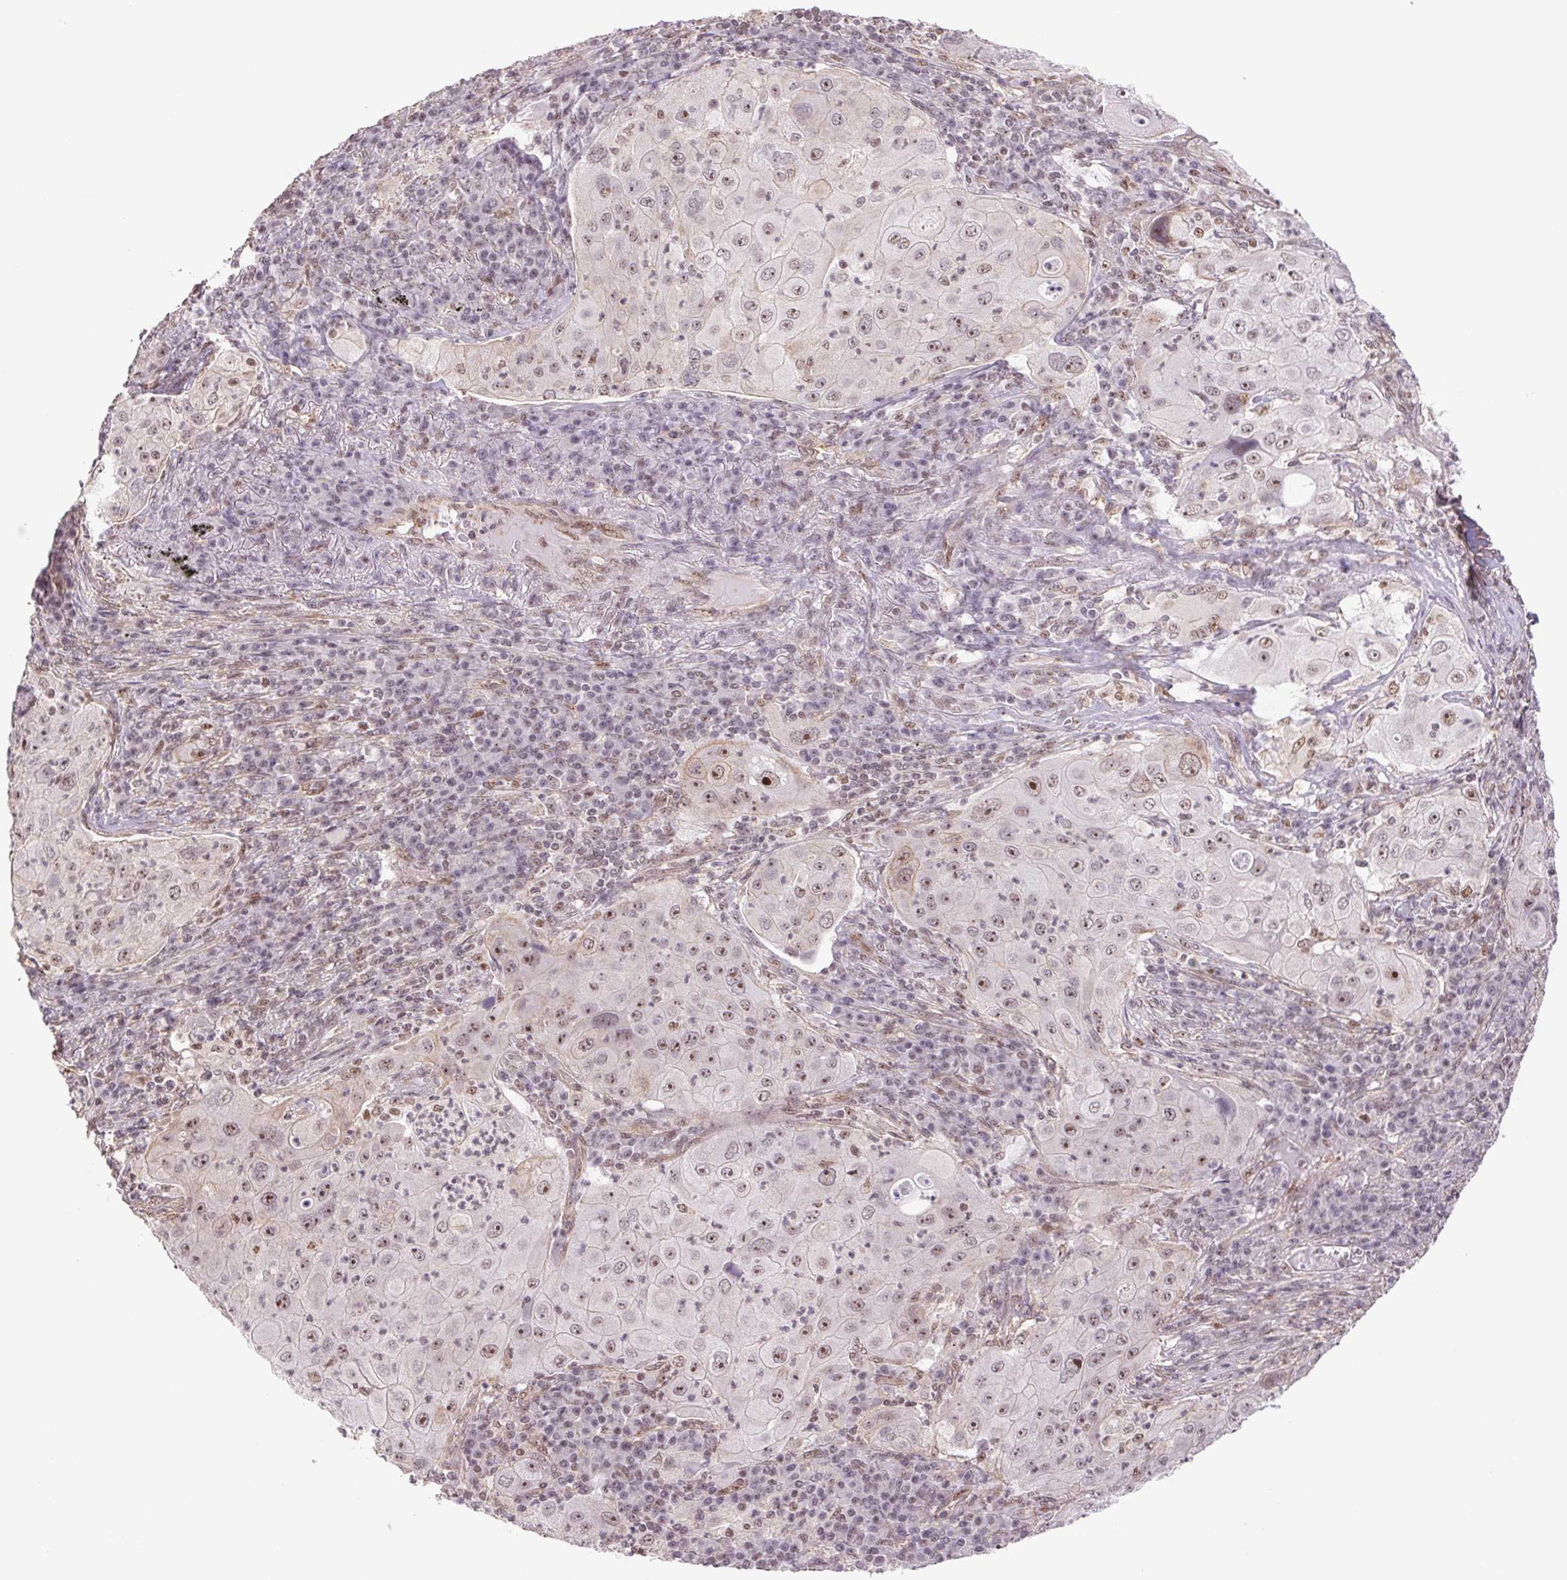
{"staining": {"intensity": "moderate", "quantity": ">75%", "location": "nuclear"}, "tissue": "lung cancer", "cell_type": "Tumor cells", "image_type": "cancer", "snomed": [{"axis": "morphology", "description": "Squamous cell carcinoma, NOS"}, {"axis": "topography", "description": "Lung"}], "caption": "Lung squamous cell carcinoma tissue shows moderate nuclear expression in about >75% of tumor cells", "gene": "CWC25", "patient": {"sex": "female", "age": 59}}